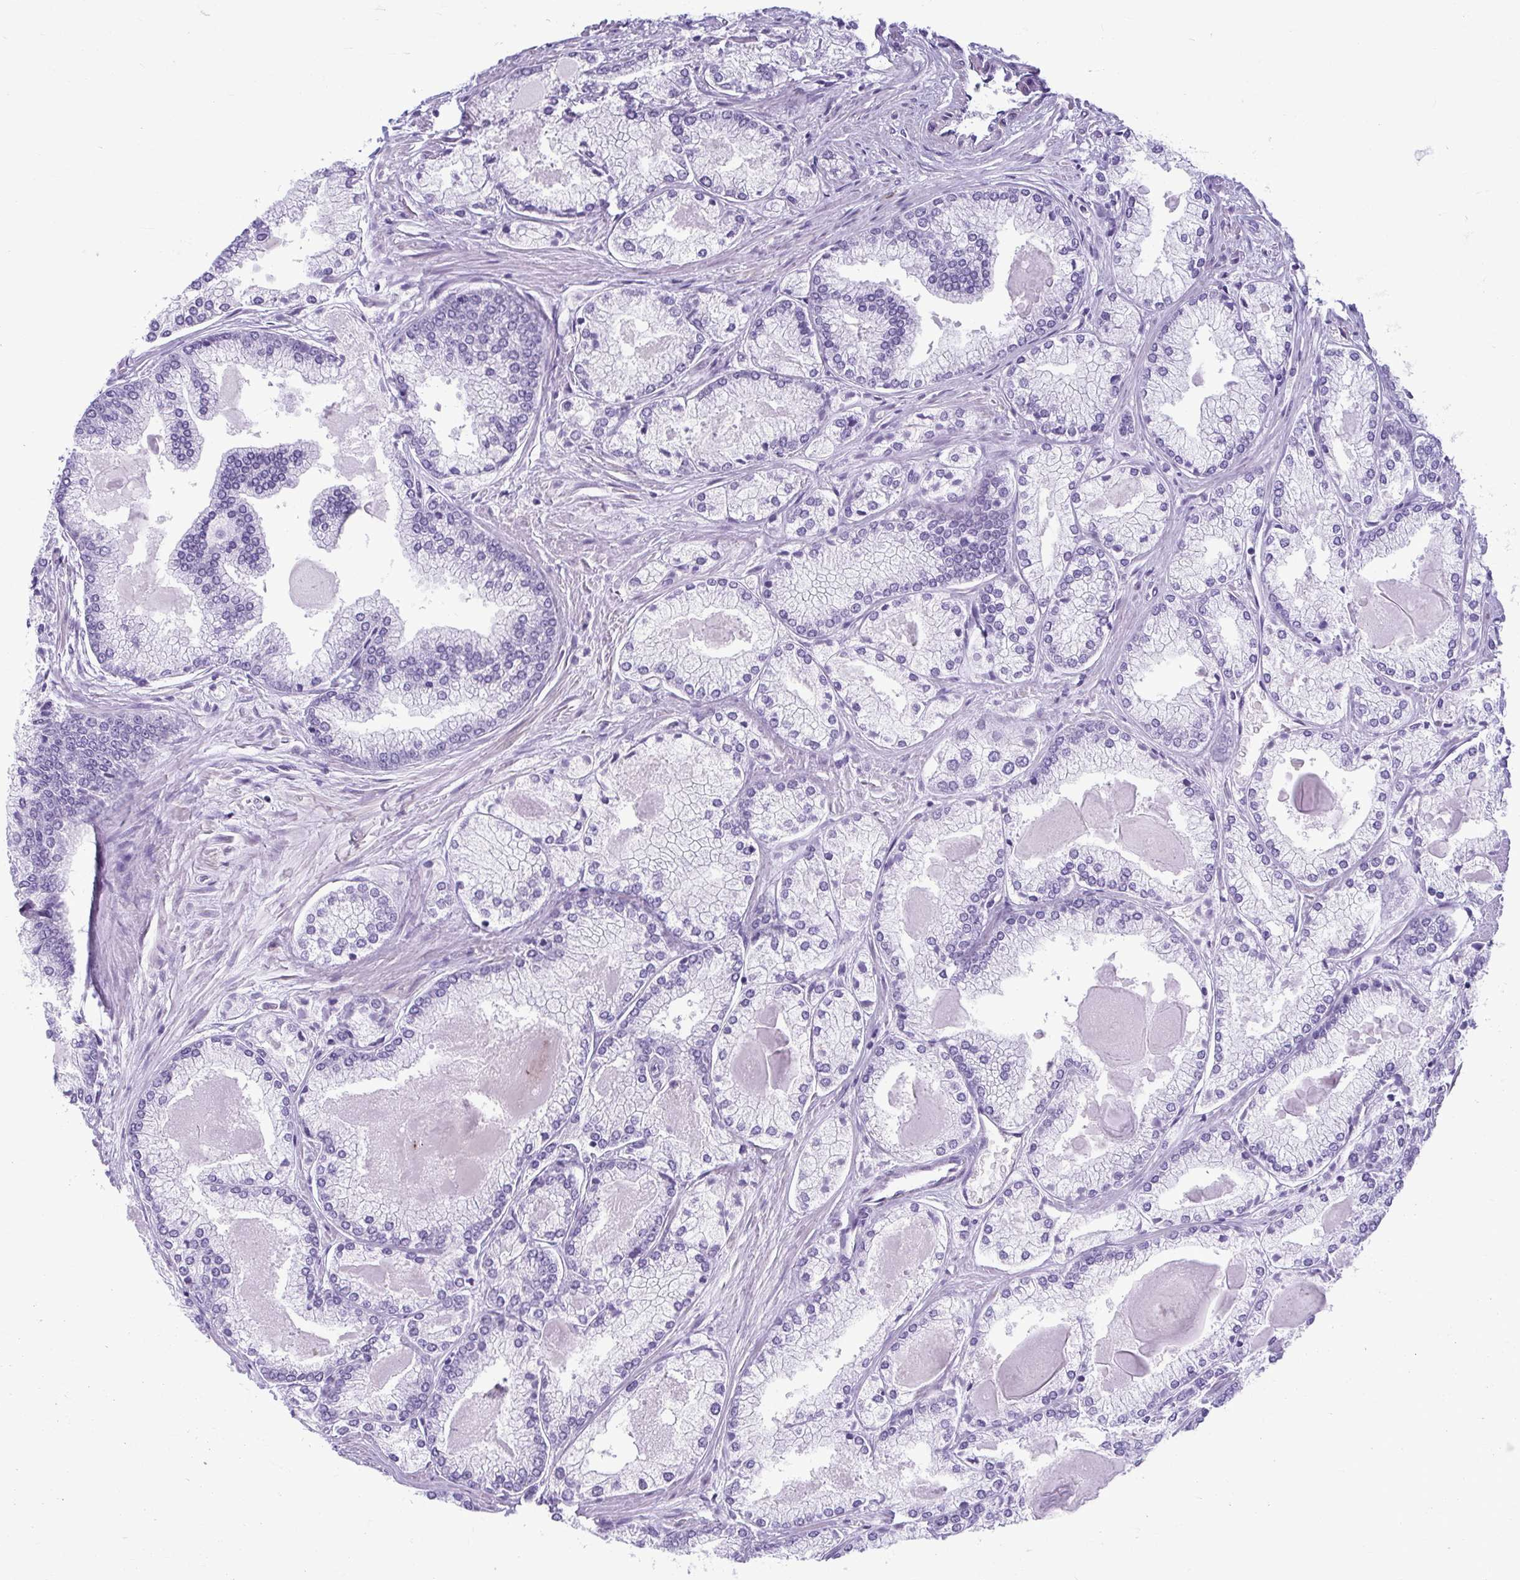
{"staining": {"intensity": "negative", "quantity": "none", "location": "none"}, "tissue": "prostate cancer", "cell_type": "Tumor cells", "image_type": "cancer", "snomed": [{"axis": "morphology", "description": "Adenocarcinoma, High grade"}, {"axis": "topography", "description": "Prostate"}], "caption": "IHC image of neoplastic tissue: human prostate adenocarcinoma (high-grade) stained with DAB exhibits no significant protein staining in tumor cells.", "gene": "TCEAL3", "patient": {"sex": "male", "age": 68}}